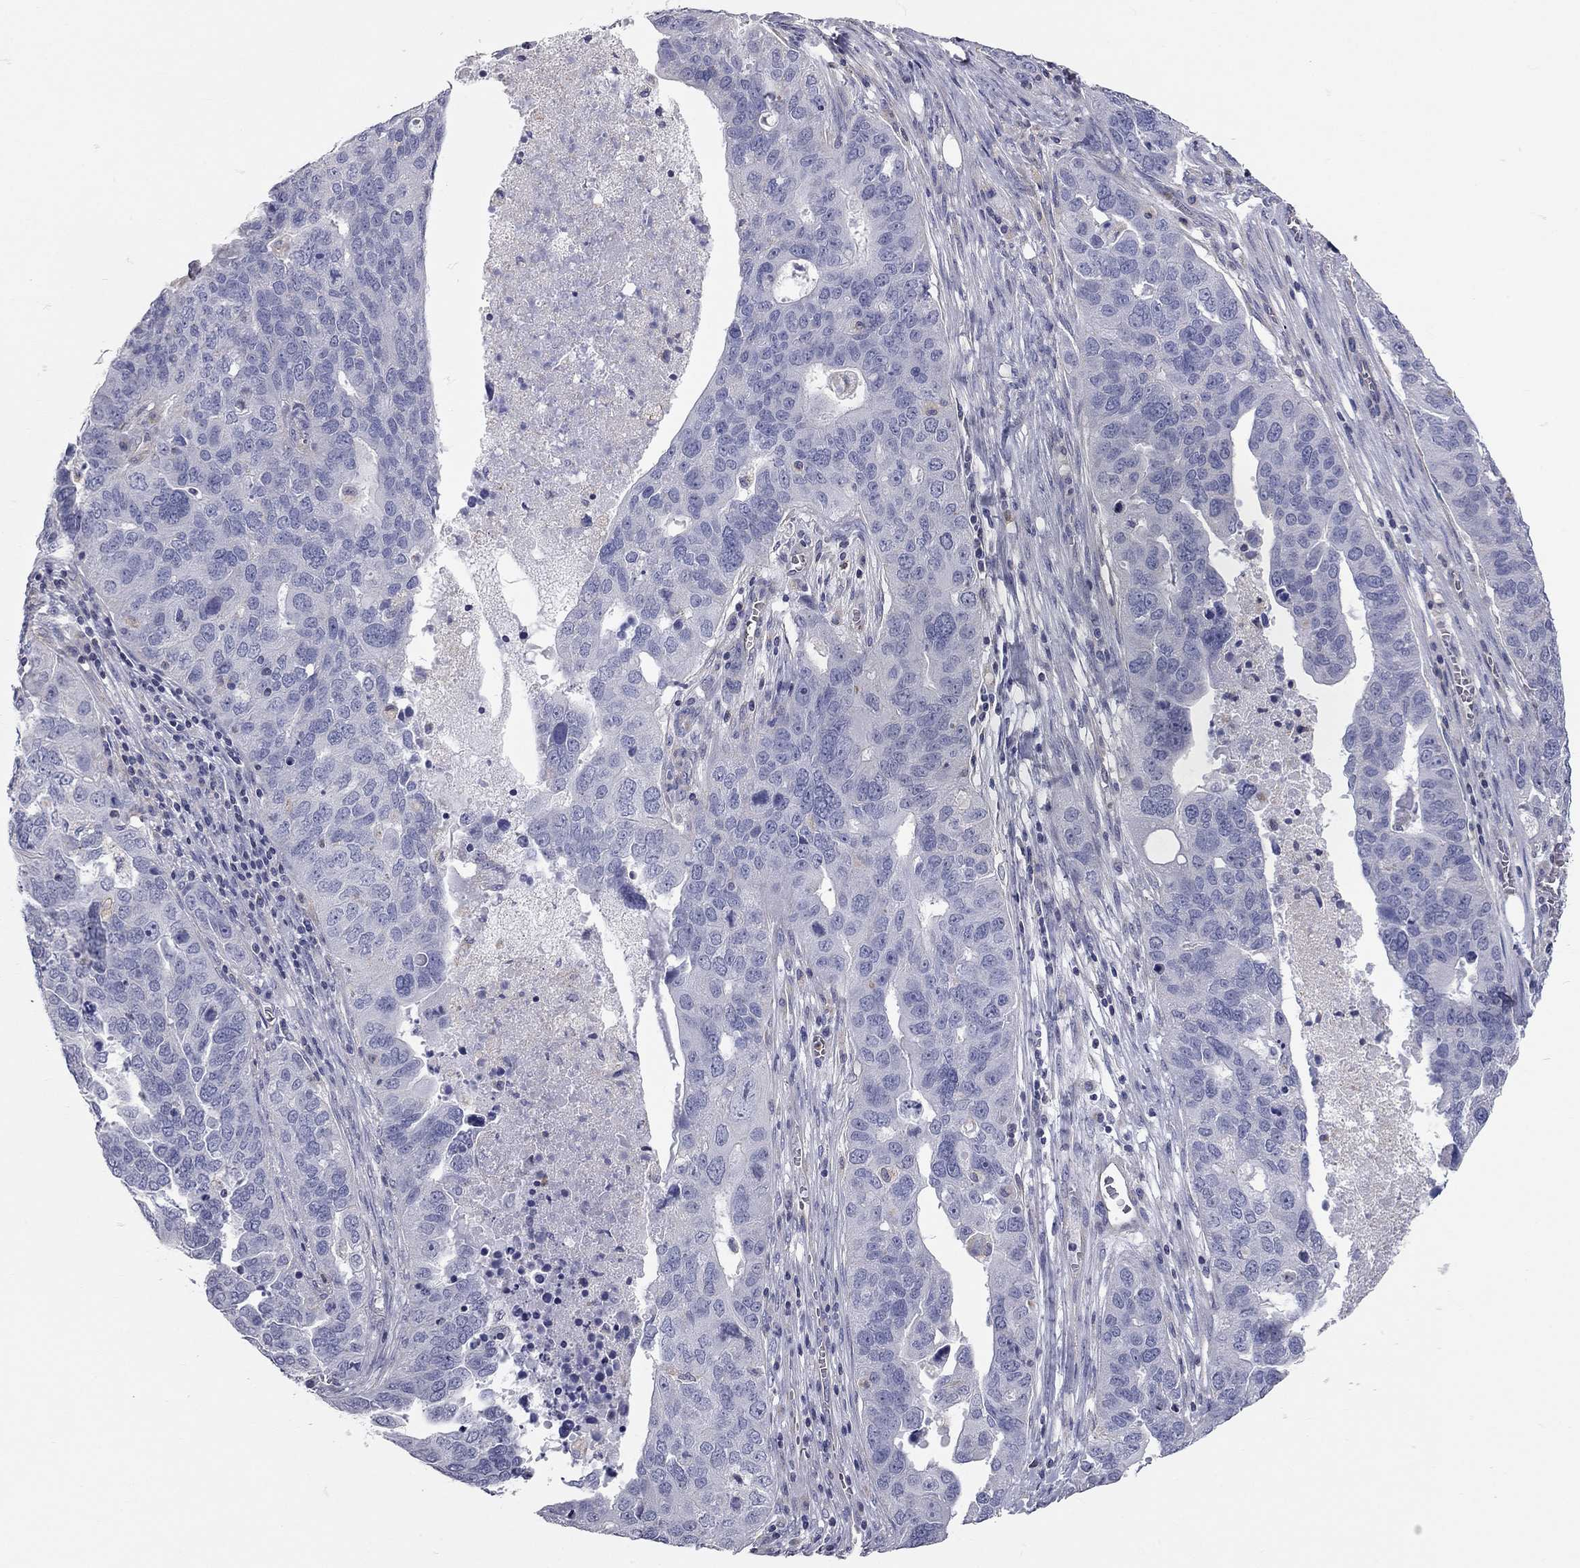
{"staining": {"intensity": "negative", "quantity": "none", "location": "none"}, "tissue": "ovarian cancer", "cell_type": "Tumor cells", "image_type": "cancer", "snomed": [{"axis": "morphology", "description": "Carcinoma, endometroid"}, {"axis": "topography", "description": "Soft tissue"}, {"axis": "topography", "description": "Ovary"}], "caption": "DAB (3,3'-diaminobenzidine) immunohistochemical staining of ovarian cancer (endometroid carcinoma) reveals no significant expression in tumor cells.", "gene": "C10orf90", "patient": {"sex": "female", "age": 52}}